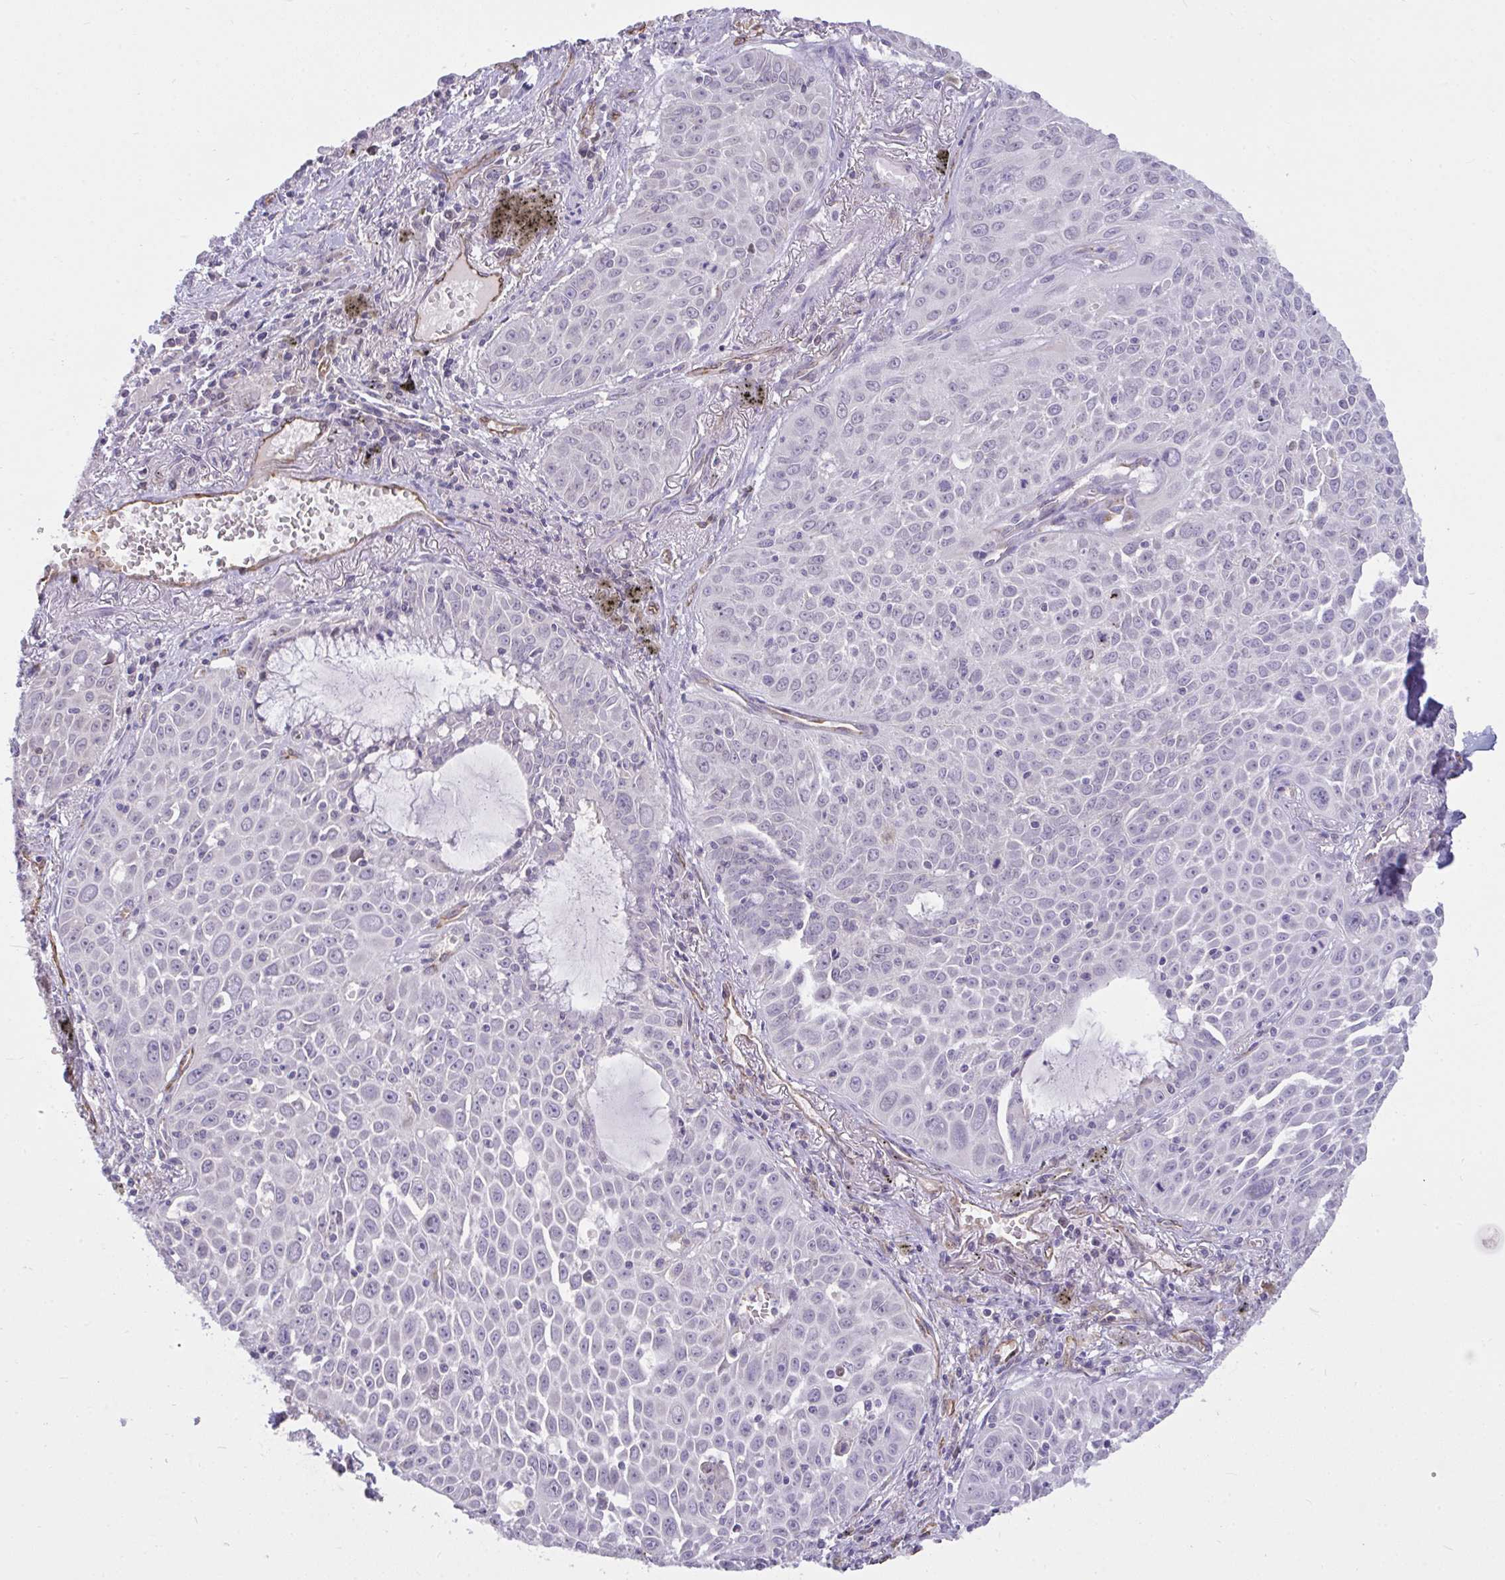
{"staining": {"intensity": "negative", "quantity": "none", "location": "none"}, "tissue": "lung cancer", "cell_type": "Tumor cells", "image_type": "cancer", "snomed": [{"axis": "morphology", "description": "Squamous cell carcinoma, NOS"}, {"axis": "morphology", "description": "Squamous cell carcinoma, metastatic, NOS"}, {"axis": "topography", "description": "Lymph node"}, {"axis": "topography", "description": "Lung"}], "caption": "Human squamous cell carcinoma (lung) stained for a protein using immunohistochemistry displays no expression in tumor cells.", "gene": "SEMA6B", "patient": {"sex": "female", "age": 62}}